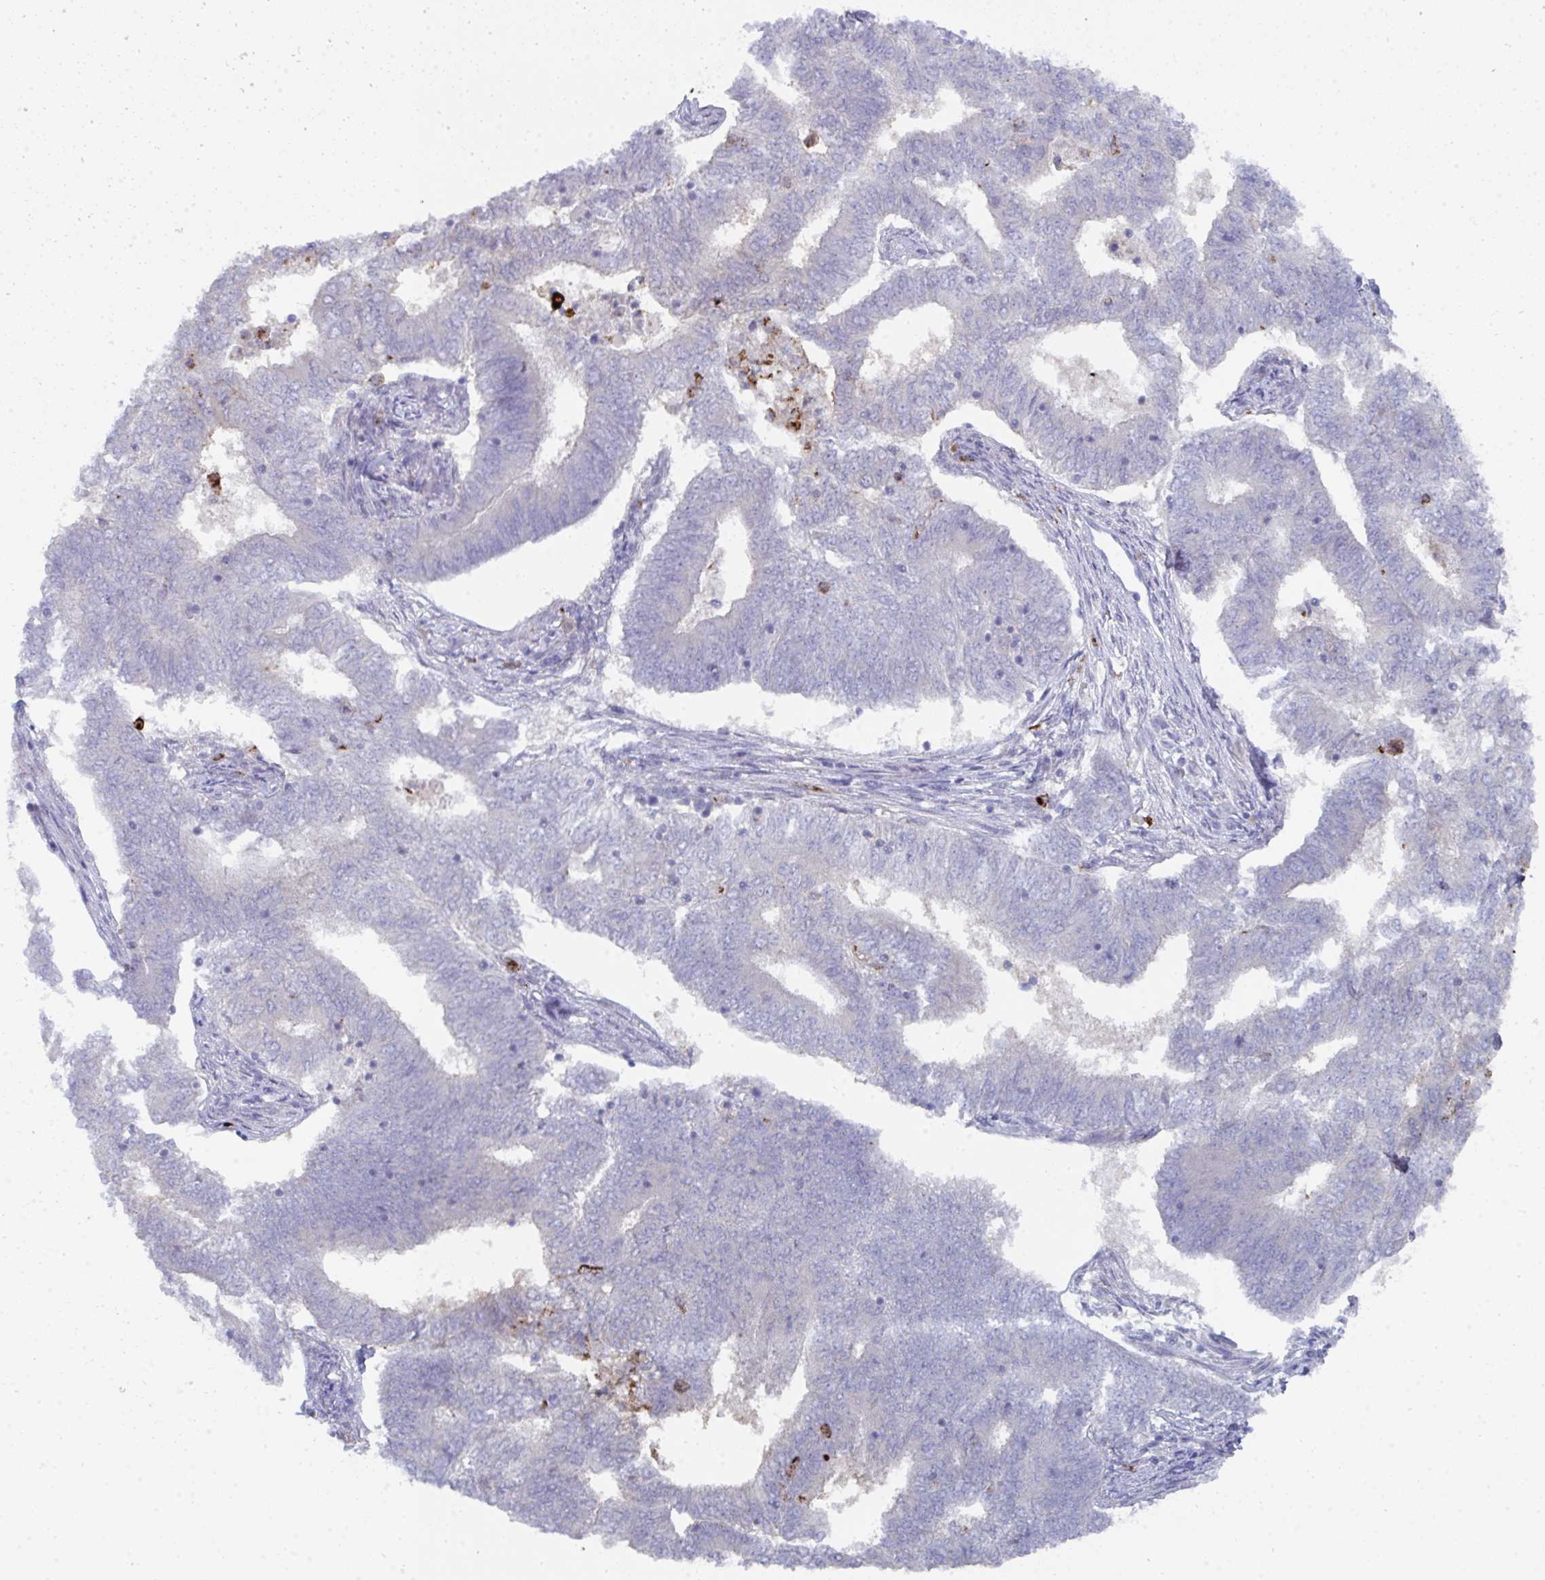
{"staining": {"intensity": "negative", "quantity": "none", "location": "none"}, "tissue": "endometrial cancer", "cell_type": "Tumor cells", "image_type": "cancer", "snomed": [{"axis": "morphology", "description": "Adenocarcinoma, NOS"}, {"axis": "topography", "description": "Endometrium"}], "caption": "Tumor cells are negative for brown protein staining in endometrial cancer (adenocarcinoma). (DAB (3,3'-diaminobenzidine) immunohistochemistry (IHC) visualized using brightfield microscopy, high magnification).", "gene": "KCNK5", "patient": {"sex": "female", "age": 62}}